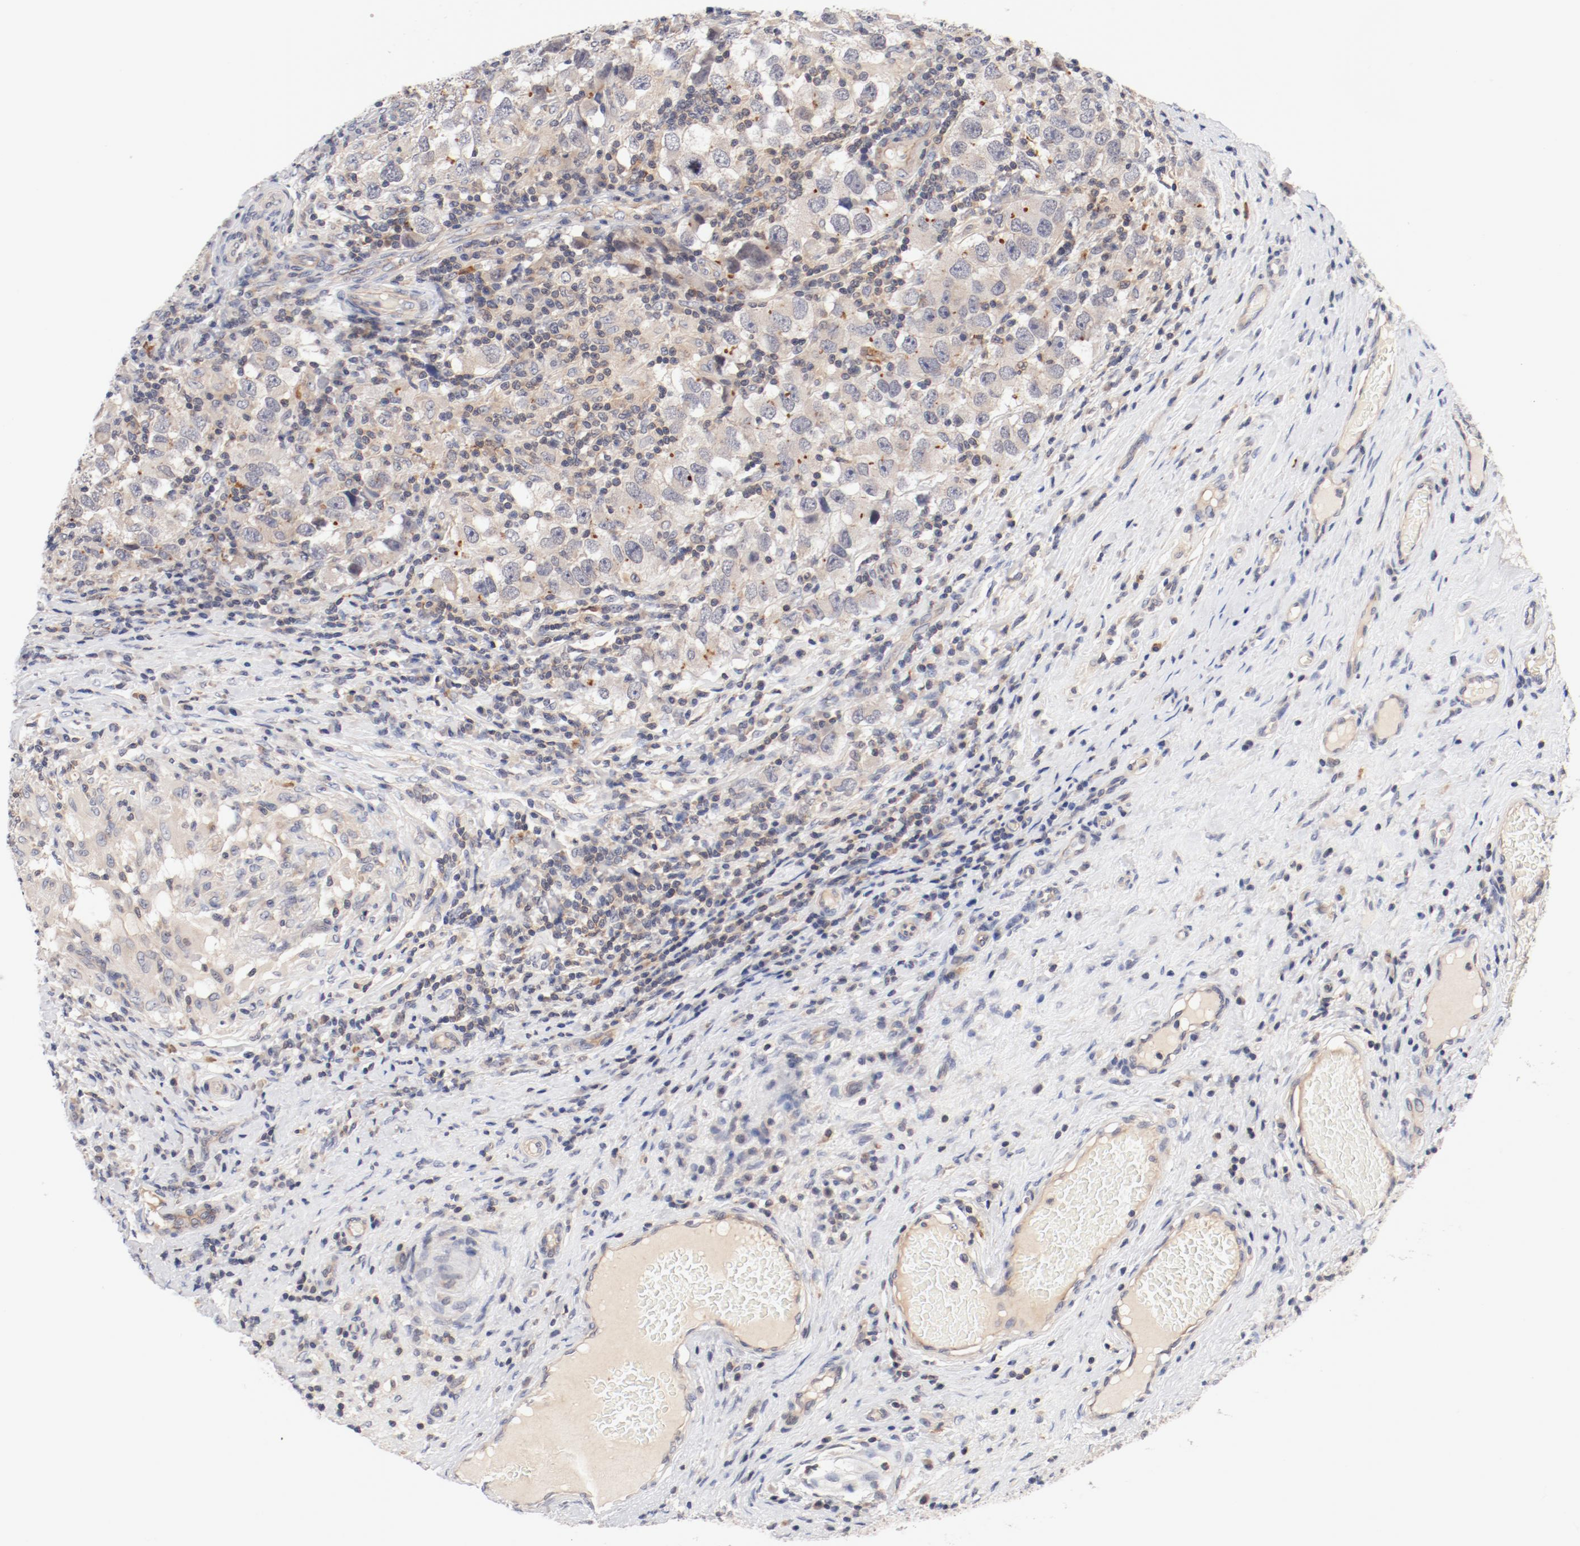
{"staining": {"intensity": "weak", "quantity": "25%-75%", "location": "cytoplasmic/membranous"}, "tissue": "testis cancer", "cell_type": "Tumor cells", "image_type": "cancer", "snomed": [{"axis": "morphology", "description": "Carcinoma, Embryonal, NOS"}, {"axis": "topography", "description": "Testis"}], "caption": "Protein staining by immunohistochemistry demonstrates weak cytoplasmic/membranous staining in about 25%-75% of tumor cells in testis cancer (embryonal carcinoma).", "gene": "ZNF267", "patient": {"sex": "male", "age": 21}}